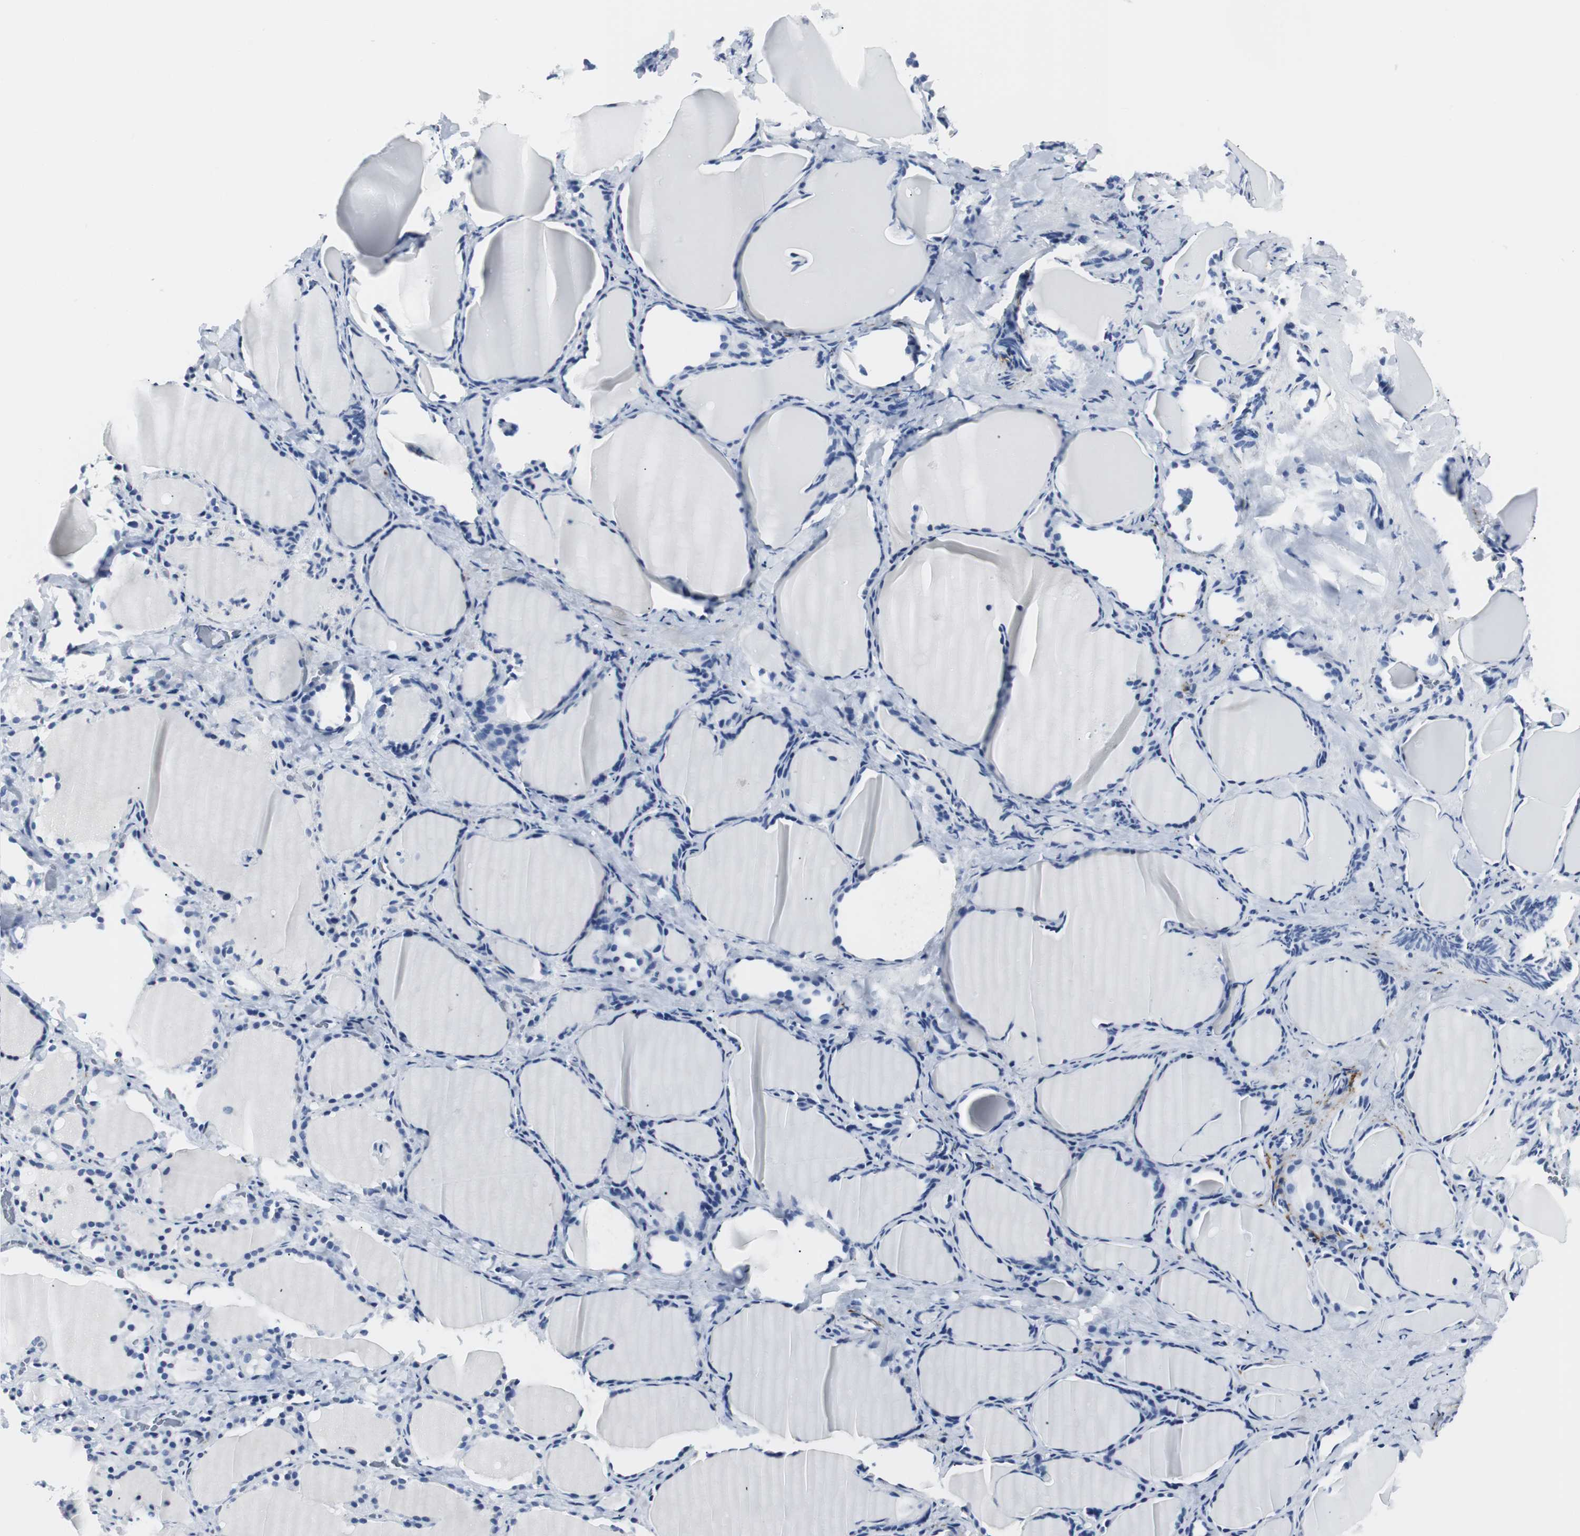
{"staining": {"intensity": "negative", "quantity": "none", "location": "none"}, "tissue": "thyroid gland", "cell_type": "Glandular cells", "image_type": "normal", "snomed": [{"axis": "morphology", "description": "Normal tissue, NOS"}, {"axis": "morphology", "description": "Papillary adenocarcinoma, NOS"}, {"axis": "topography", "description": "Thyroid gland"}], "caption": "Glandular cells are negative for protein expression in normal human thyroid gland. Nuclei are stained in blue.", "gene": "GAP43", "patient": {"sex": "female", "age": 30}}